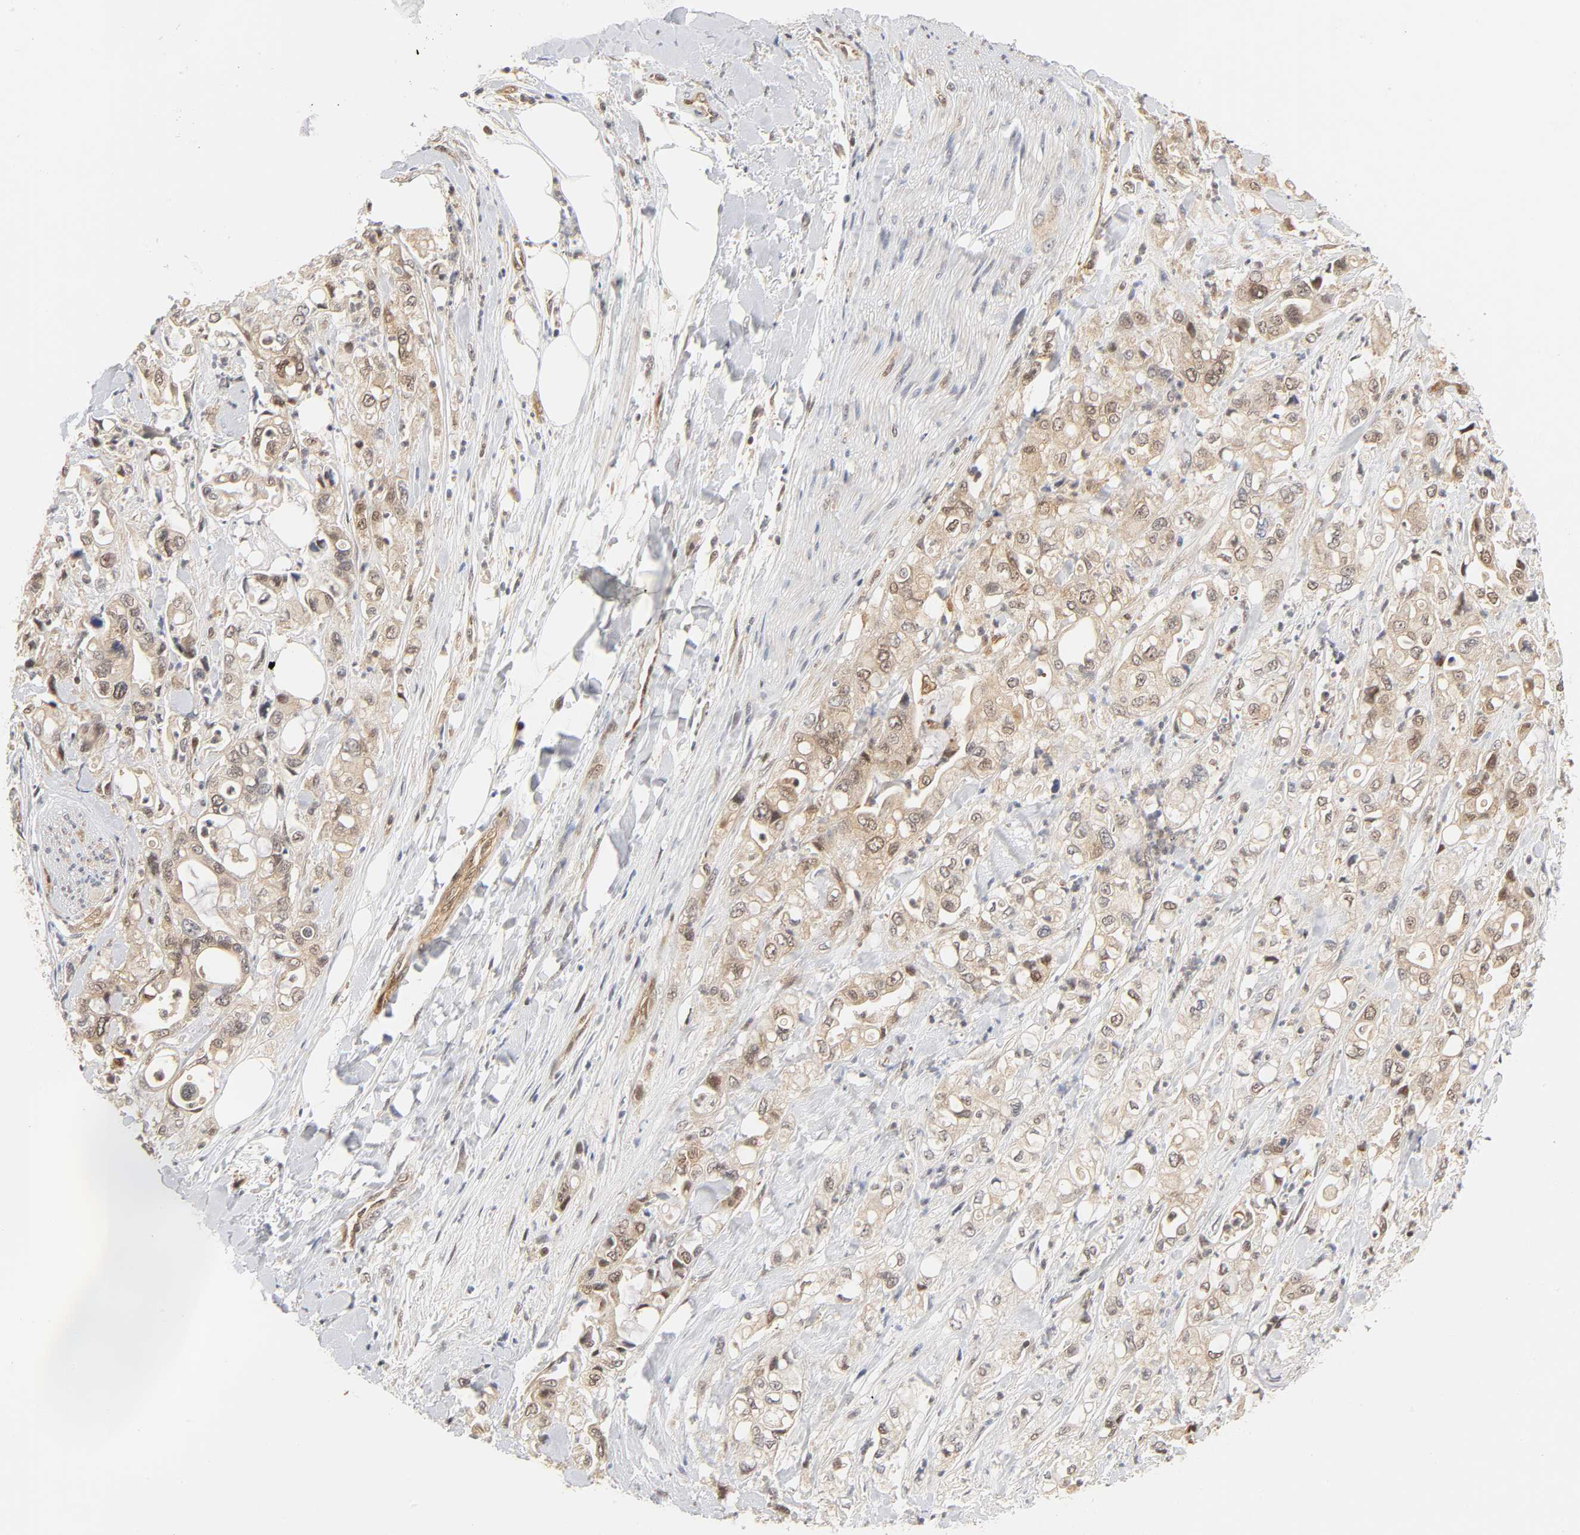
{"staining": {"intensity": "weak", "quantity": ">75%", "location": "cytoplasmic/membranous,nuclear"}, "tissue": "pancreatic cancer", "cell_type": "Tumor cells", "image_type": "cancer", "snomed": [{"axis": "morphology", "description": "Adenocarcinoma, NOS"}, {"axis": "topography", "description": "Pancreas"}], "caption": "A micrograph of pancreatic adenocarcinoma stained for a protein demonstrates weak cytoplasmic/membranous and nuclear brown staining in tumor cells.", "gene": "CDC37", "patient": {"sex": "male", "age": 70}}